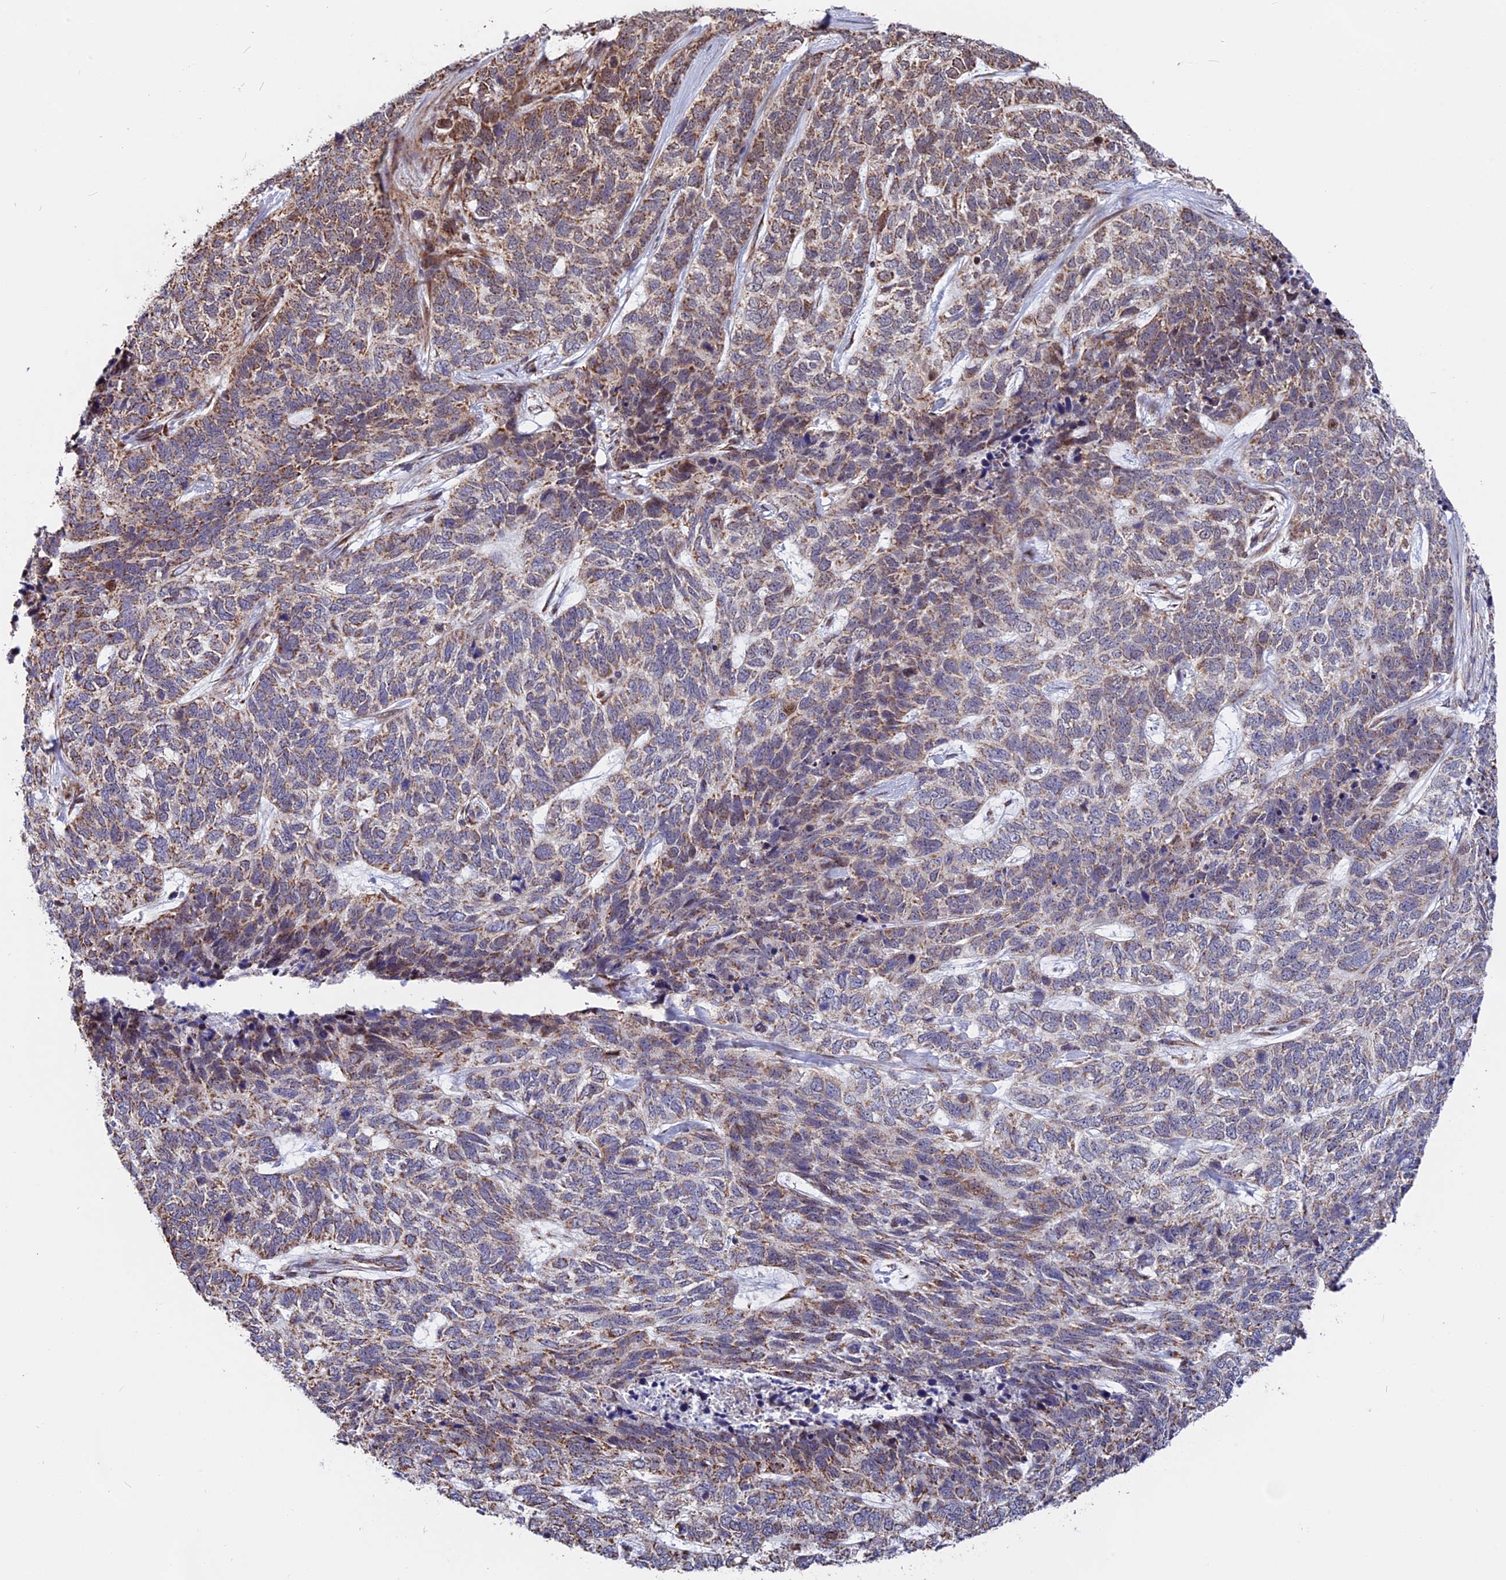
{"staining": {"intensity": "moderate", "quantity": "25%-75%", "location": "cytoplasmic/membranous"}, "tissue": "skin cancer", "cell_type": "Tumor cells", "image_type": "cancer", "snomed": [{"axis": "morphology", "description": "Basal cell carcinoma"}, {"axis": "topography", "description": "Skin"}], "caption": "Moderate cytoplasmic/membranous protein positivity is identified in approximately 25%-75% of tumor cells in skin cancer (basal cell carcinoma).", "gene": "FAM174C", "patient": {"sex": "female", "age": 65}}